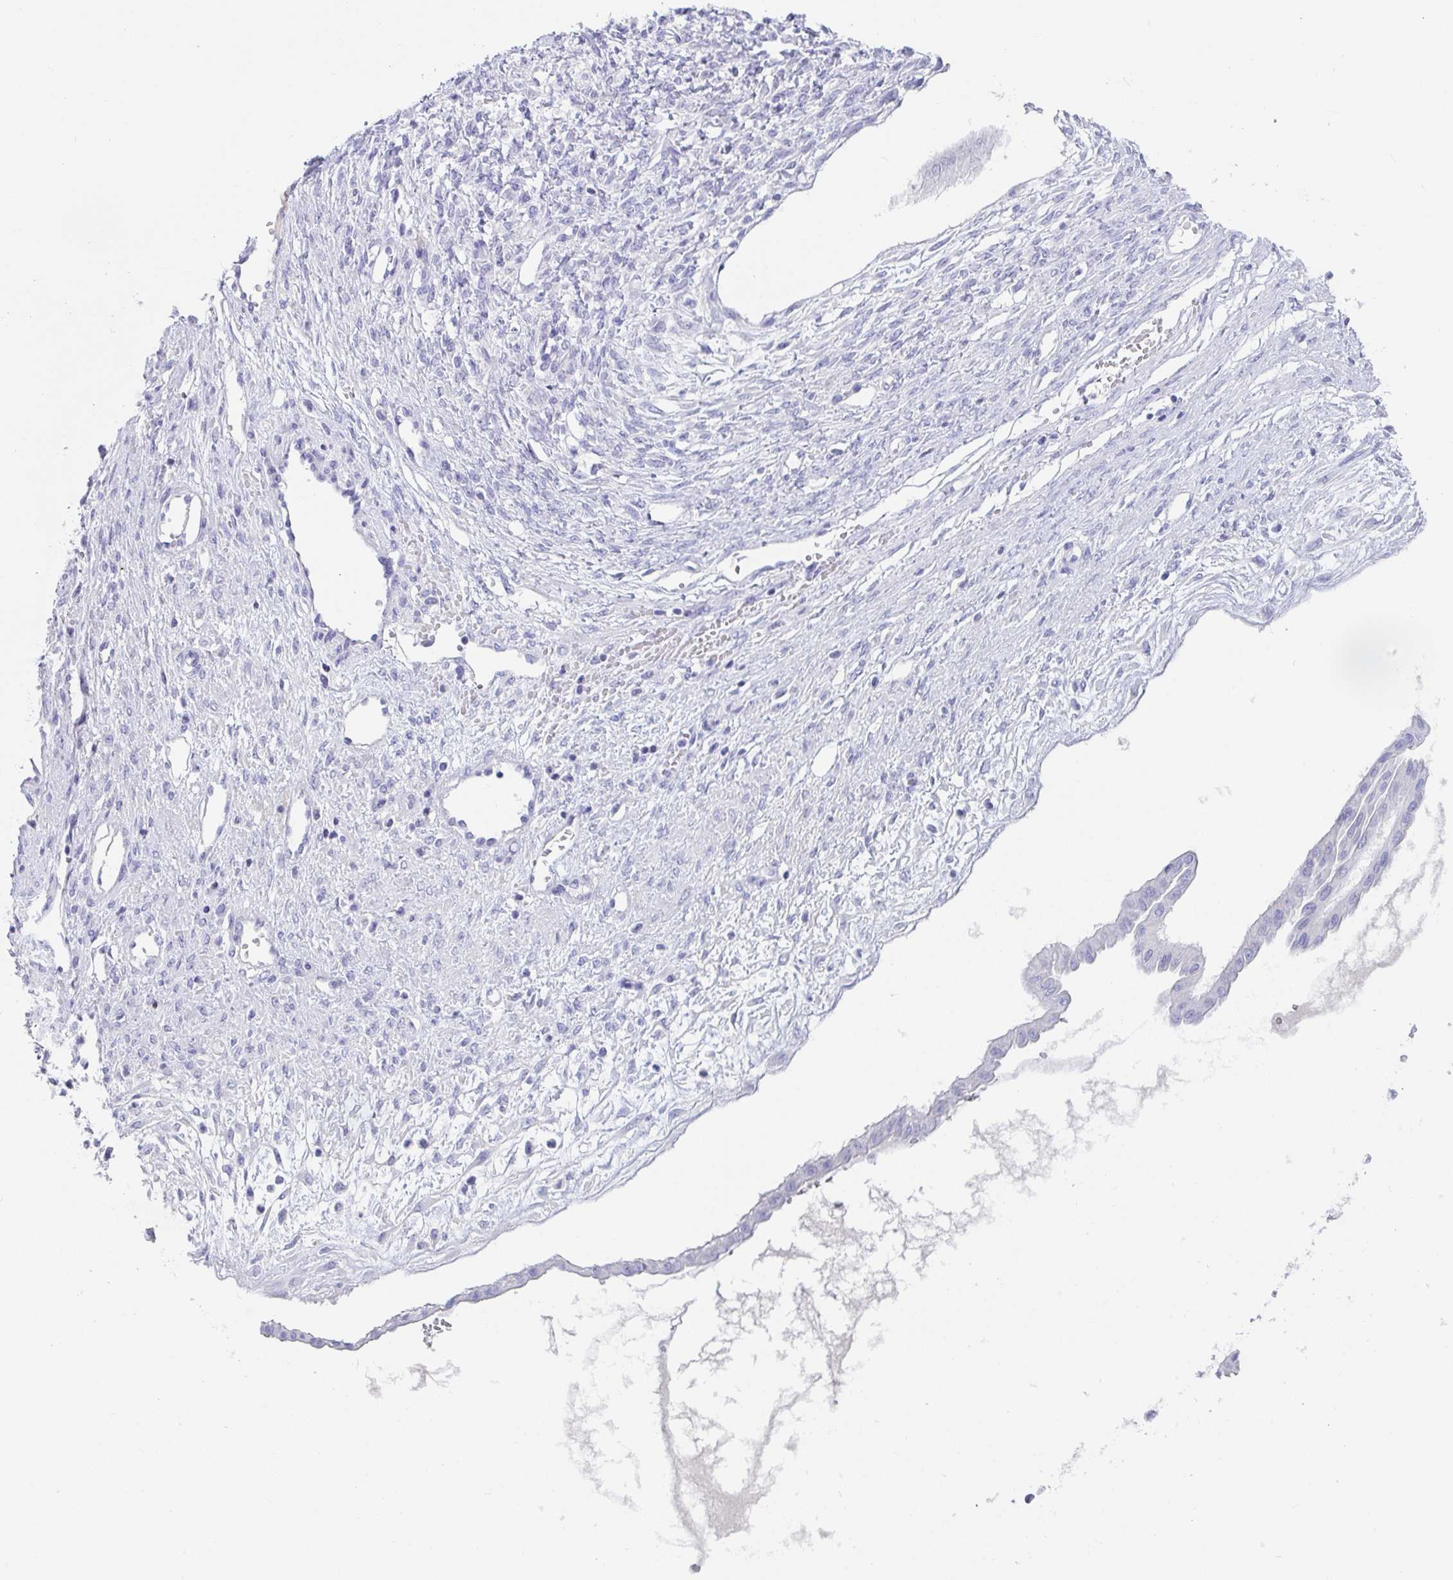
{"staining": {"intensity": "negative", "quantity": "none", "location": "none"}, "tissue": "ovarian cancer", "cell_type": "Tumor cells", "image_type": "cancer", "snomed": [{"axis": "morphology", "description": "Cystadenocarcinoma, mucinous, NOS"}, {"axis": "topography", "description": "Ovary"}], "caption": "The image shows no significant expression in tumor cells of mucinous cystadenocarcinoma (ovarian).", "gene": "PLA2G1B", "patient": {"sex": "female", "age": 73}}